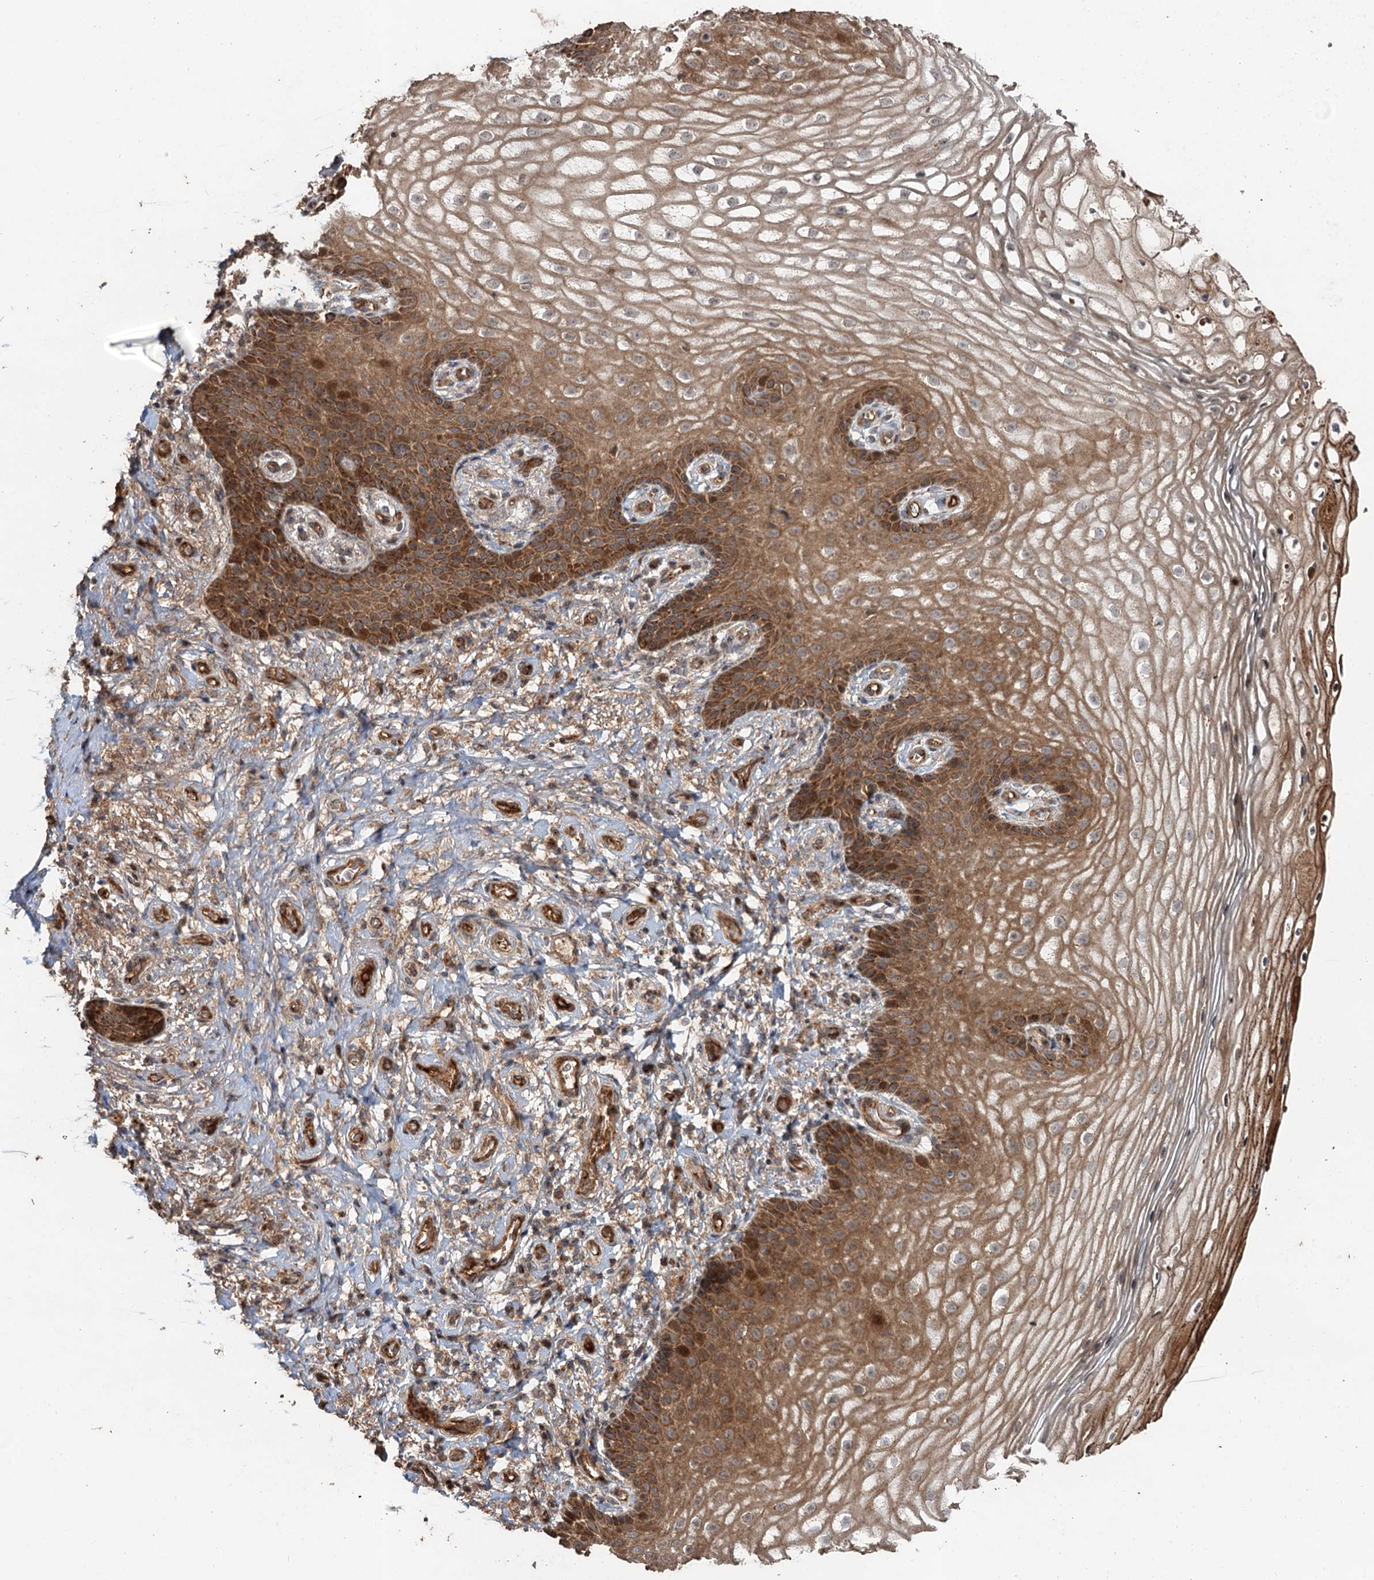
{"staining": {"intensity": "strong", "quantity": ">75%", "location": "cytoplasmic/membranous"}, "tissue": "vagina", "cell_type": "Squamous epithelial cells", "image_type": "normal", "snomed": [{"axis": "morphology", "description": "Normal tissue, NOS"}, {"axis": "topography", "description": "Vagina"}], "caption": "A high-resolution photomicrograph shows immunohistochemistry staining of benign vagina, which displays strong cytoplasmic/membranous staining in about >75% of squamous epithelial cells.", "gene": "DEXI", "patient": {"sex": "female", "age": 60}}